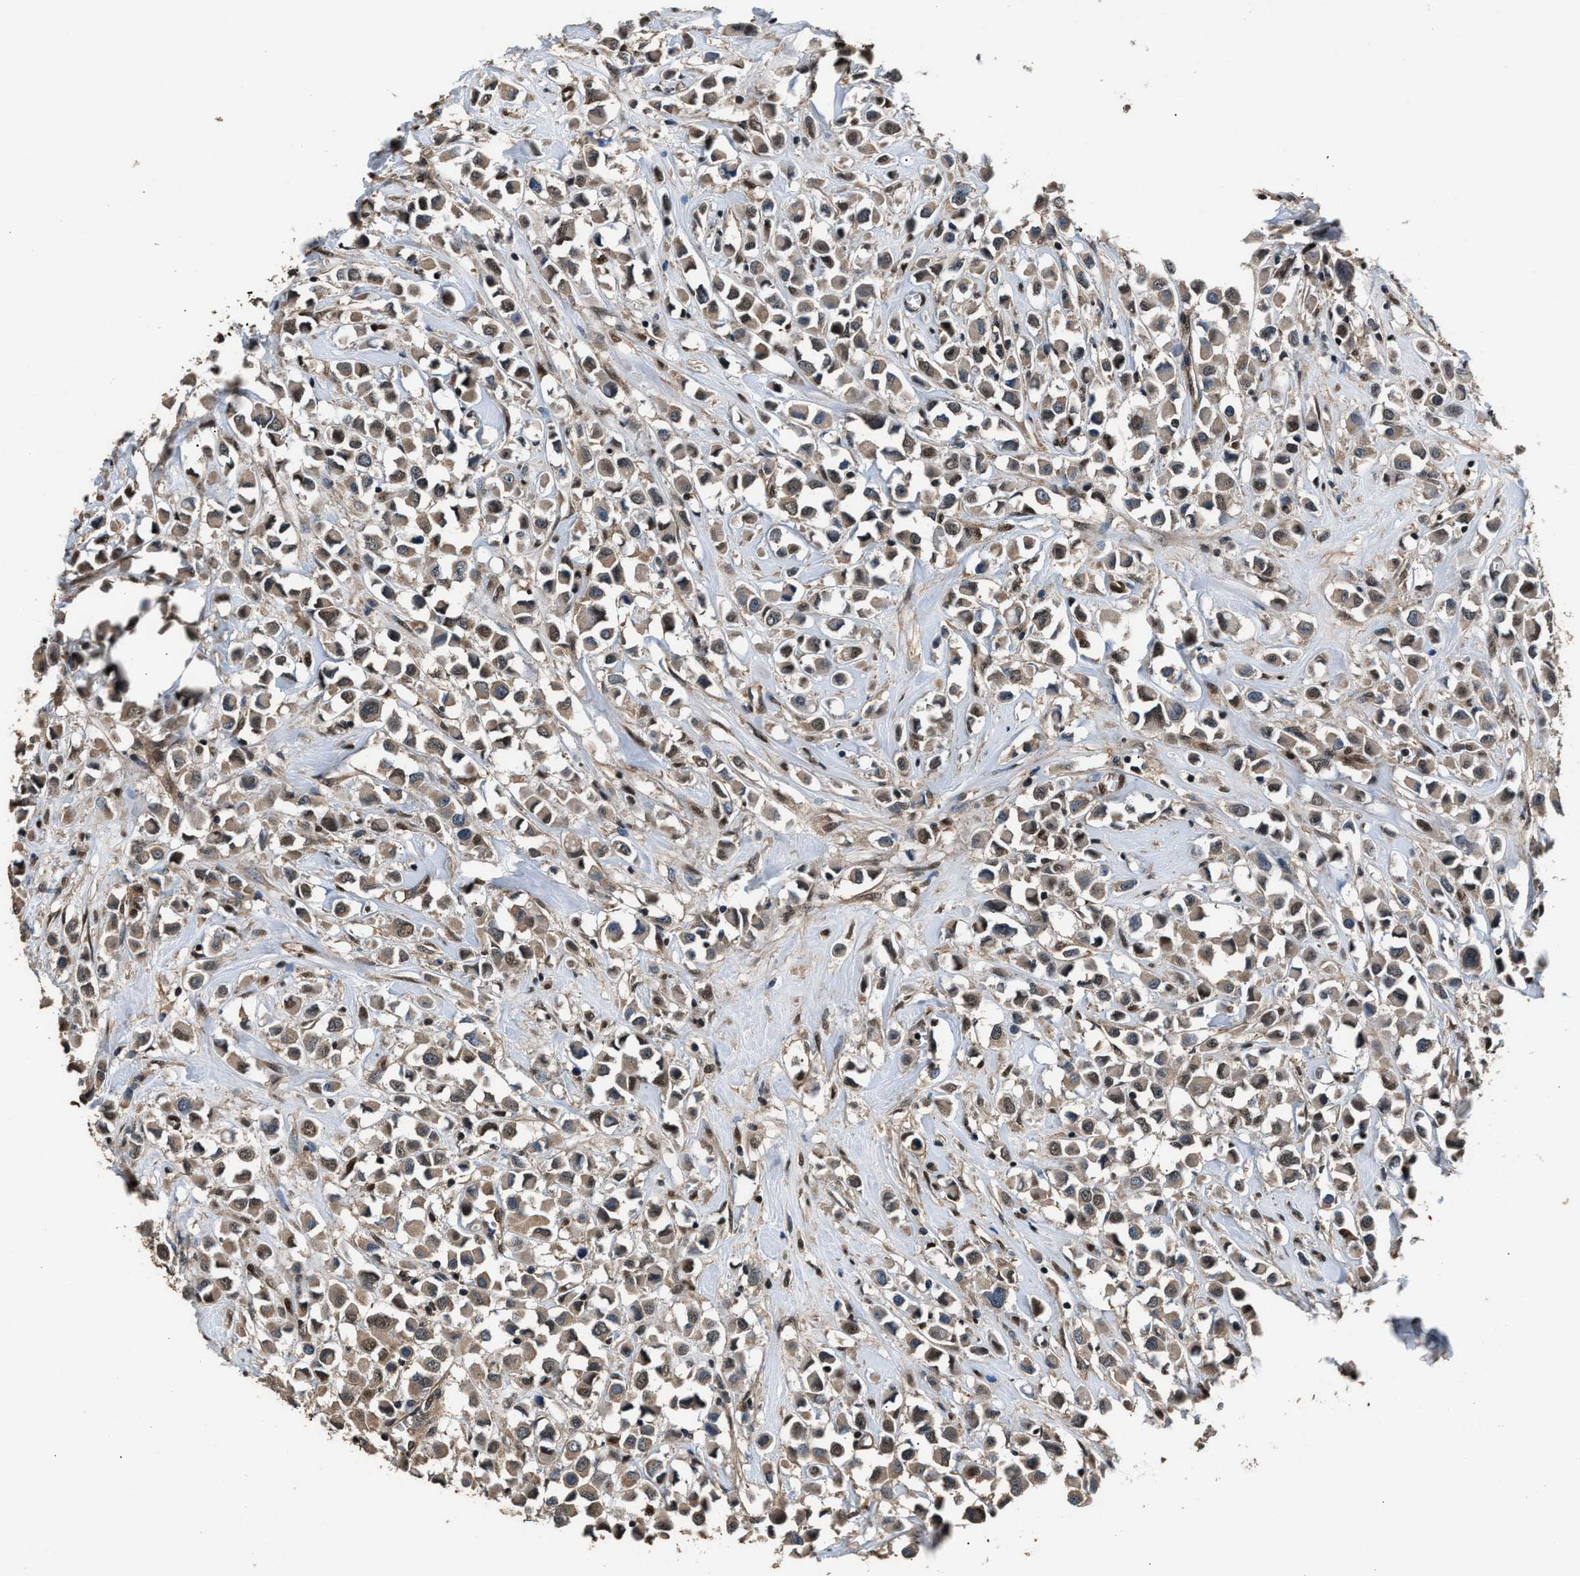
{"staining": {"intensity": "weak", "quantity": ">75%", "location": "cytoplasmic/membranous,nuclear"}, "tissue": "breast cancer", "cell_type": "Tumor cells", "image_type": "cancer", "snomed": [{"axis": "morphology", "description": "Duct carcinoma"}, {"axis": "topography", "description": "Breast"}], "caption": "Breast cancer stained for a protein displays weak cytoplasmic/membranous and nuclear positivity in tumor cells. The staining was performed using DAB (3,3'-diaminobenzidine) to visualize the protein expression in brown, while the nuclei were stained in blue with hematoxylin (Magnification: 20x).", "gene": "DFFA", "patient": {"sex": "female", "age": 61}}